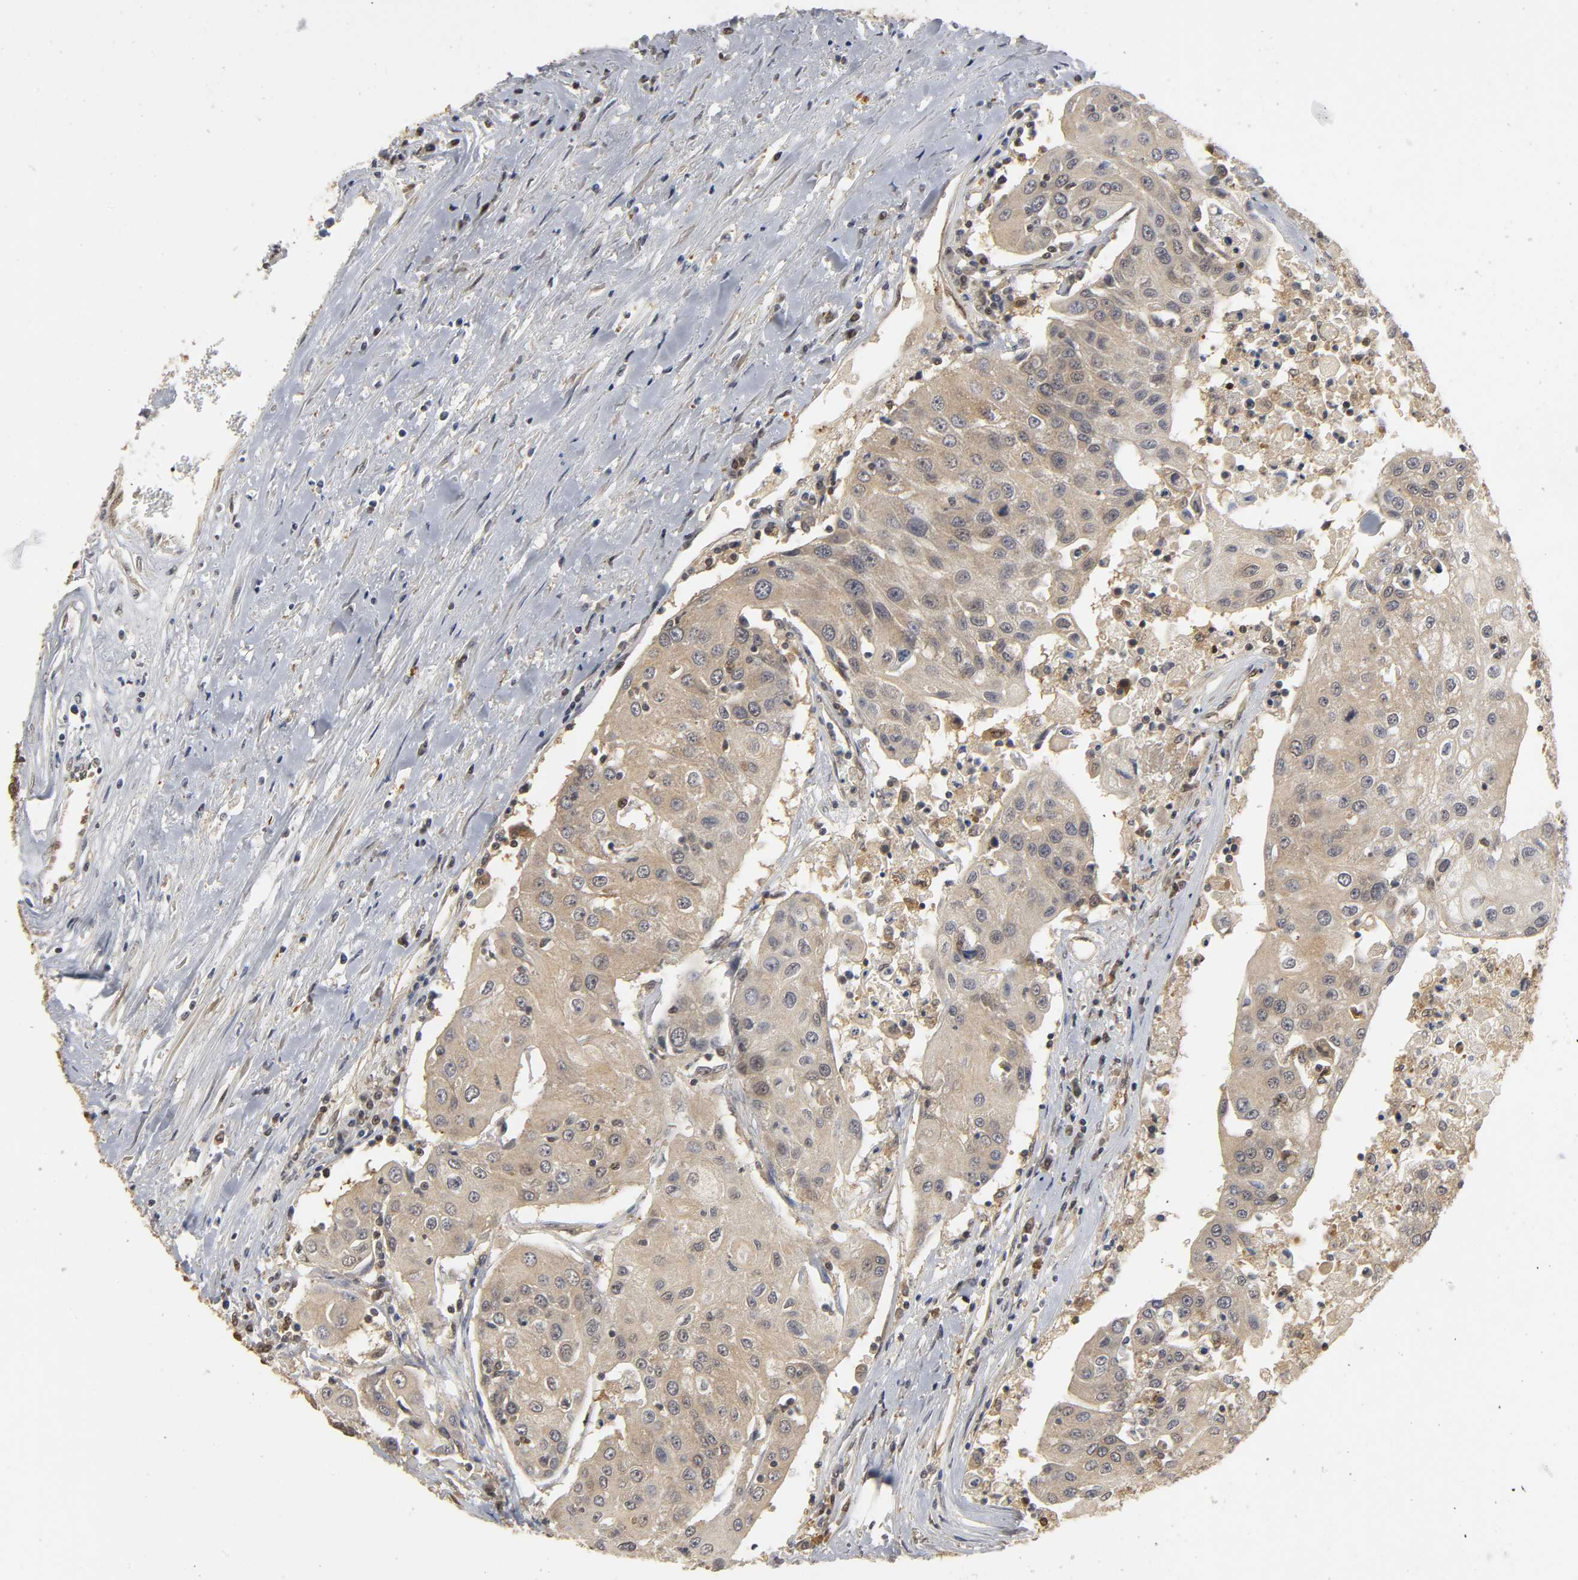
{"staining": {"intensity": "moderate", "quantity": ">75%", "location": "cytoplasmic/membranous"}, "tissue": "urothelial cancer", "cell_type": "Tumor cells", "image_type": "cancer", "snomed": [{"axis": "morphology", "description": "Urothelial carcinoma, High grade"}, {"axis": "topography", "description": "Urinary bladder"}], "caption": "A photomicrograph of human urothelial cancer stained for a protein demonstrates moderate cytoplasmic/membranous brown staining in tumor cells.", "gene": "PARK7", "patient": {"sex": "female", "age": 85}}